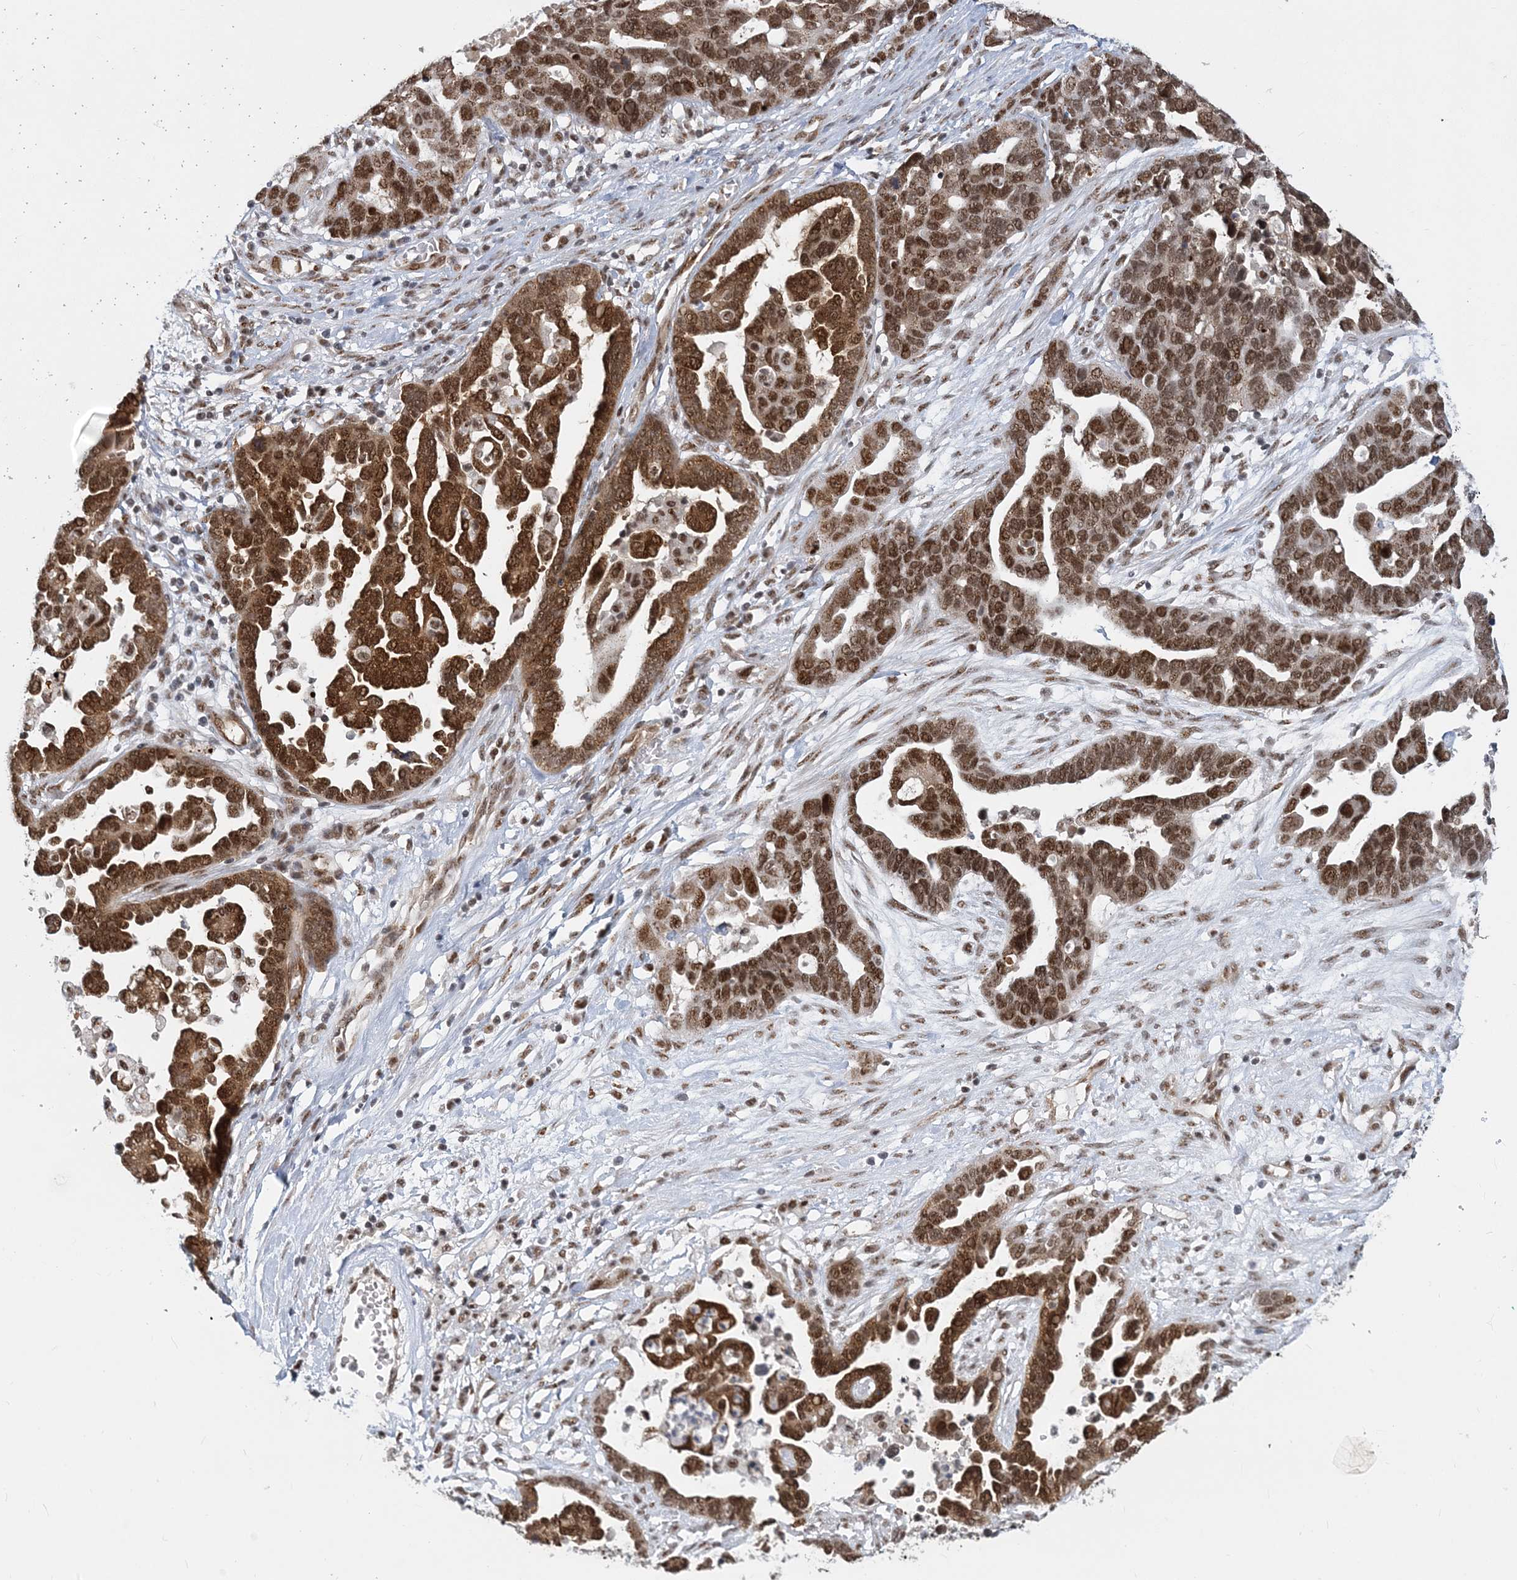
{"staining": {"intensity": "strong", "quantity": ">75%", "location": "cytoplasmic/membranous,nuclear"}, "tissue": "ovarian cancer", "cell_type": "Tumor cells", "image_type": "cancer", "snomed": [{"axis": "morphology", "description": "Cystadenocarcinoma, serous, NOS"}, {"axis": "topography", "description": "Ovary"}], "caption": "A high amount of strong cytoplasmic/membranous and nuclear positivity is identified in approximately >75% of tumor cells in ovarian cancer (serous cystadenocarcinoma) tissue.", "gene": "PLRG1", "patient": {"sex": "female", "age": 54}}